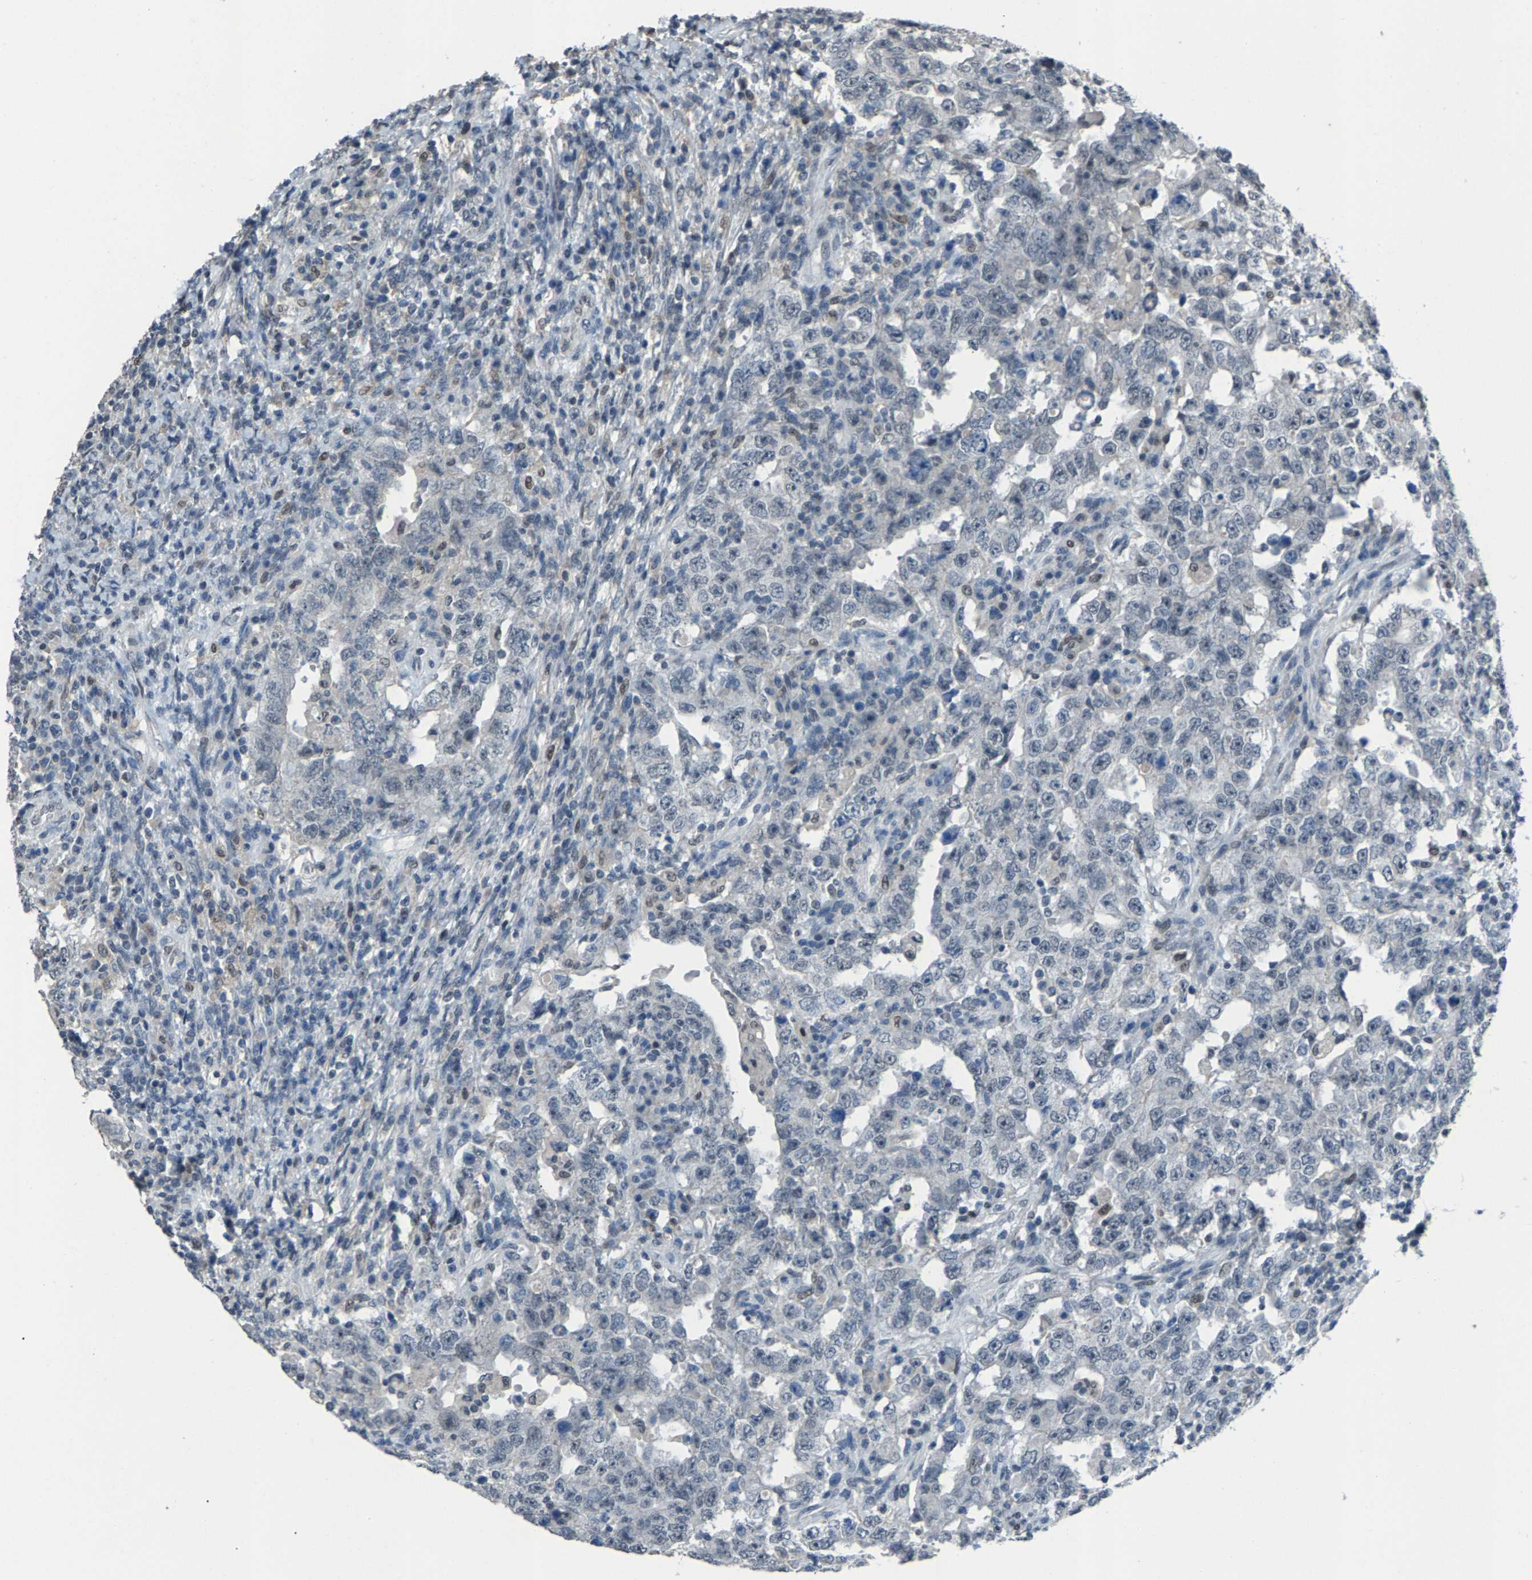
{"staining": {"intensity": "negative", "quantity": "none", "location": "none"}, "tissue": "testis cancer", "cell_type": "Tumor cells", "image_type": "cancer", "snomed": [{"axis": "morphology", "description": "Carcinoma, Embryonal, NOS"}, {"axis": "topography", "description": "Testis"}], "caption": "A high-resolution image shows immunohistochemistry staining of testis cancer, which shows no significant staining in tumor cells.", "gene": "ZNF276", "patient": {"sex": "male", "age": 26}}